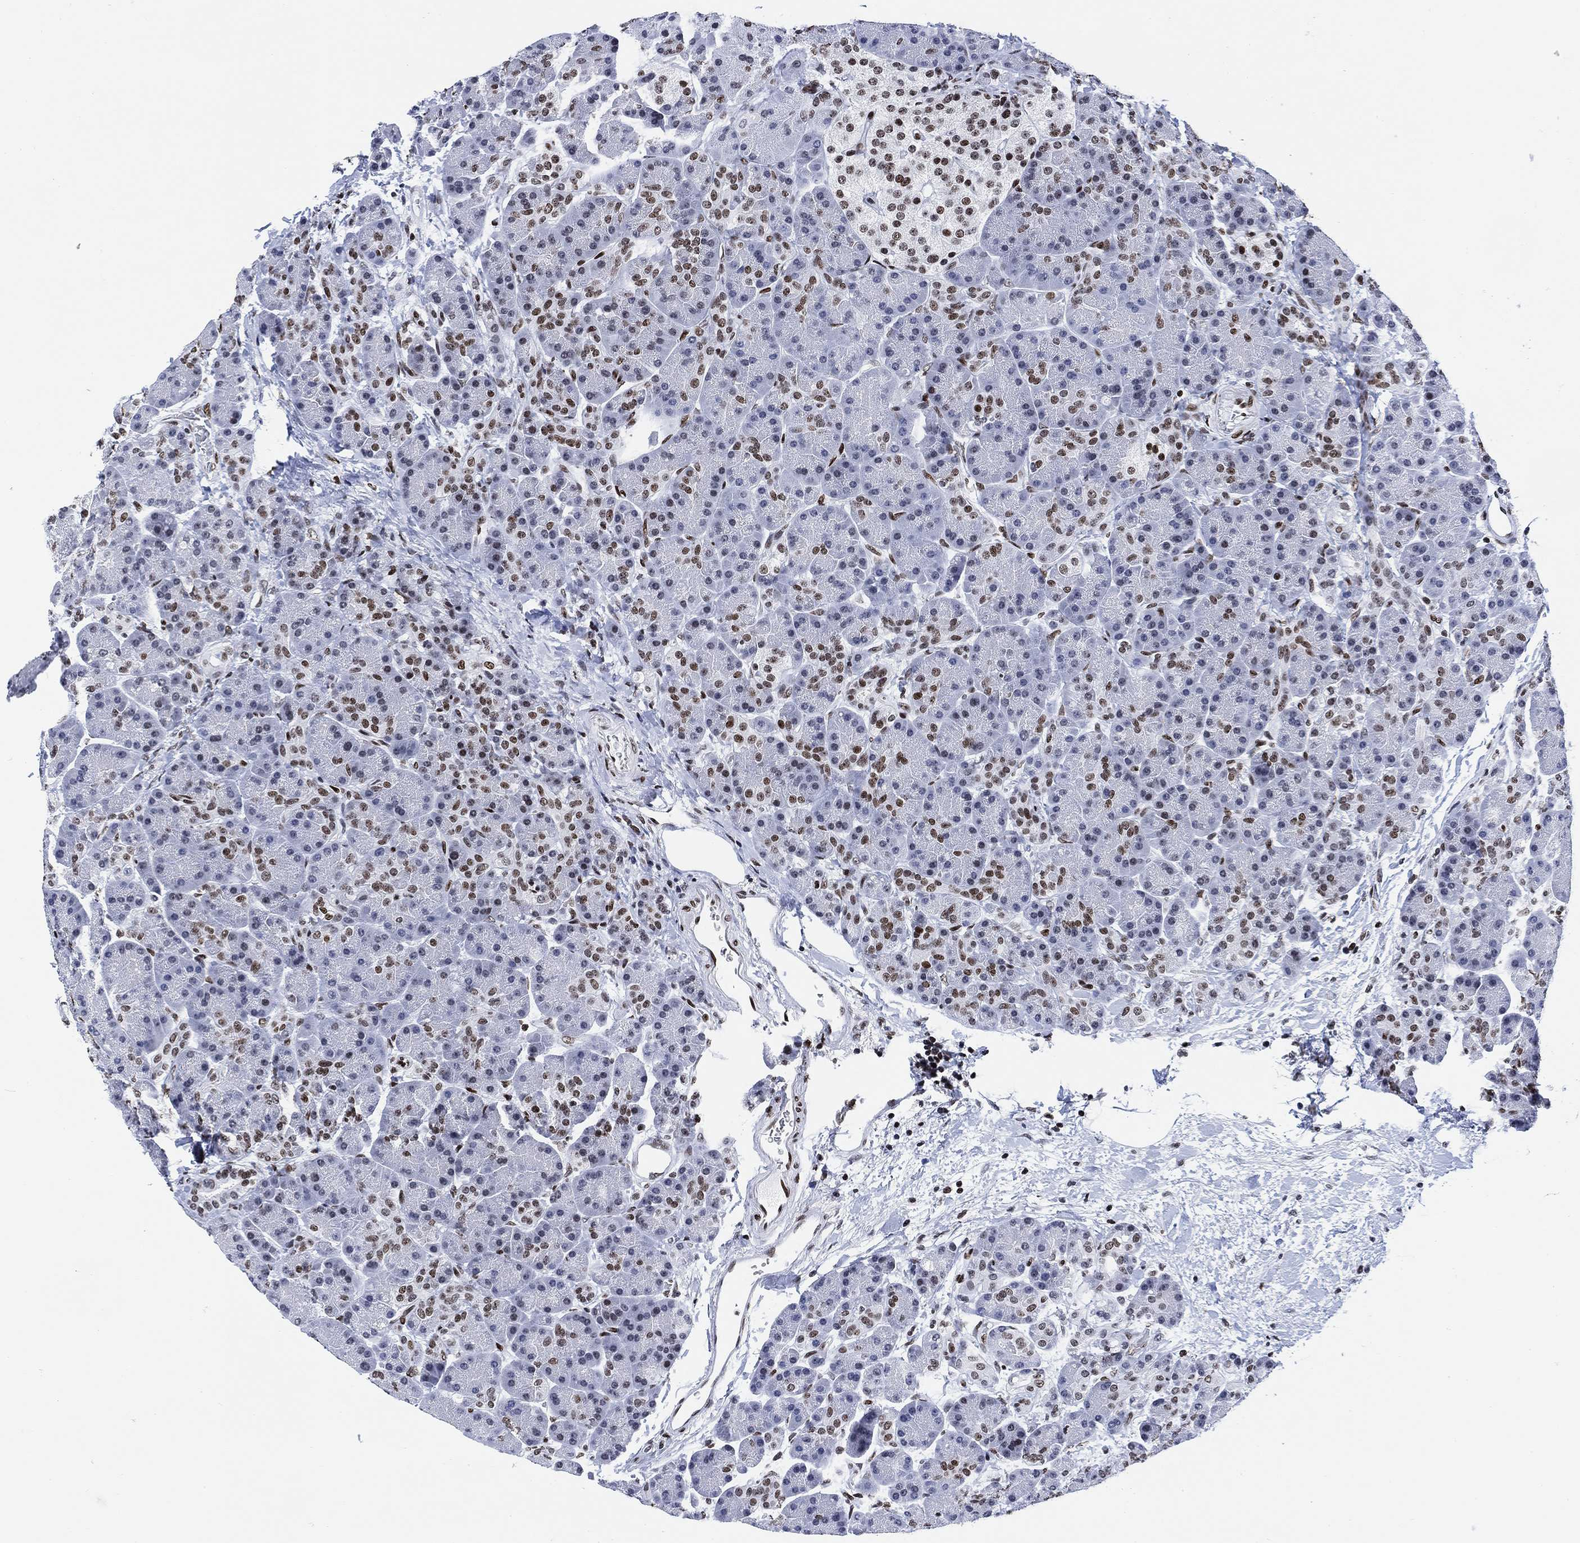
{"staining": {"intensity": "strong", "quantity": "<25%", "location": "nuclear"}, "tissue": "pancreas", "cell_type": "Exocrine glandular cells", "image_type": "normal", "snomed": [{"axis": "morphology", "description": "Normal tissue, NOS"}, {"axis": "topography", "description": "Pancreas"}], "caption": "Strong nuclear expression for a protein is present in approximately <25% of exocrine glandular cells of normal pancreas using immunohistochemistry (IHC).", "gene": "H1", "patient": {"sex": "female", "age": 63}}